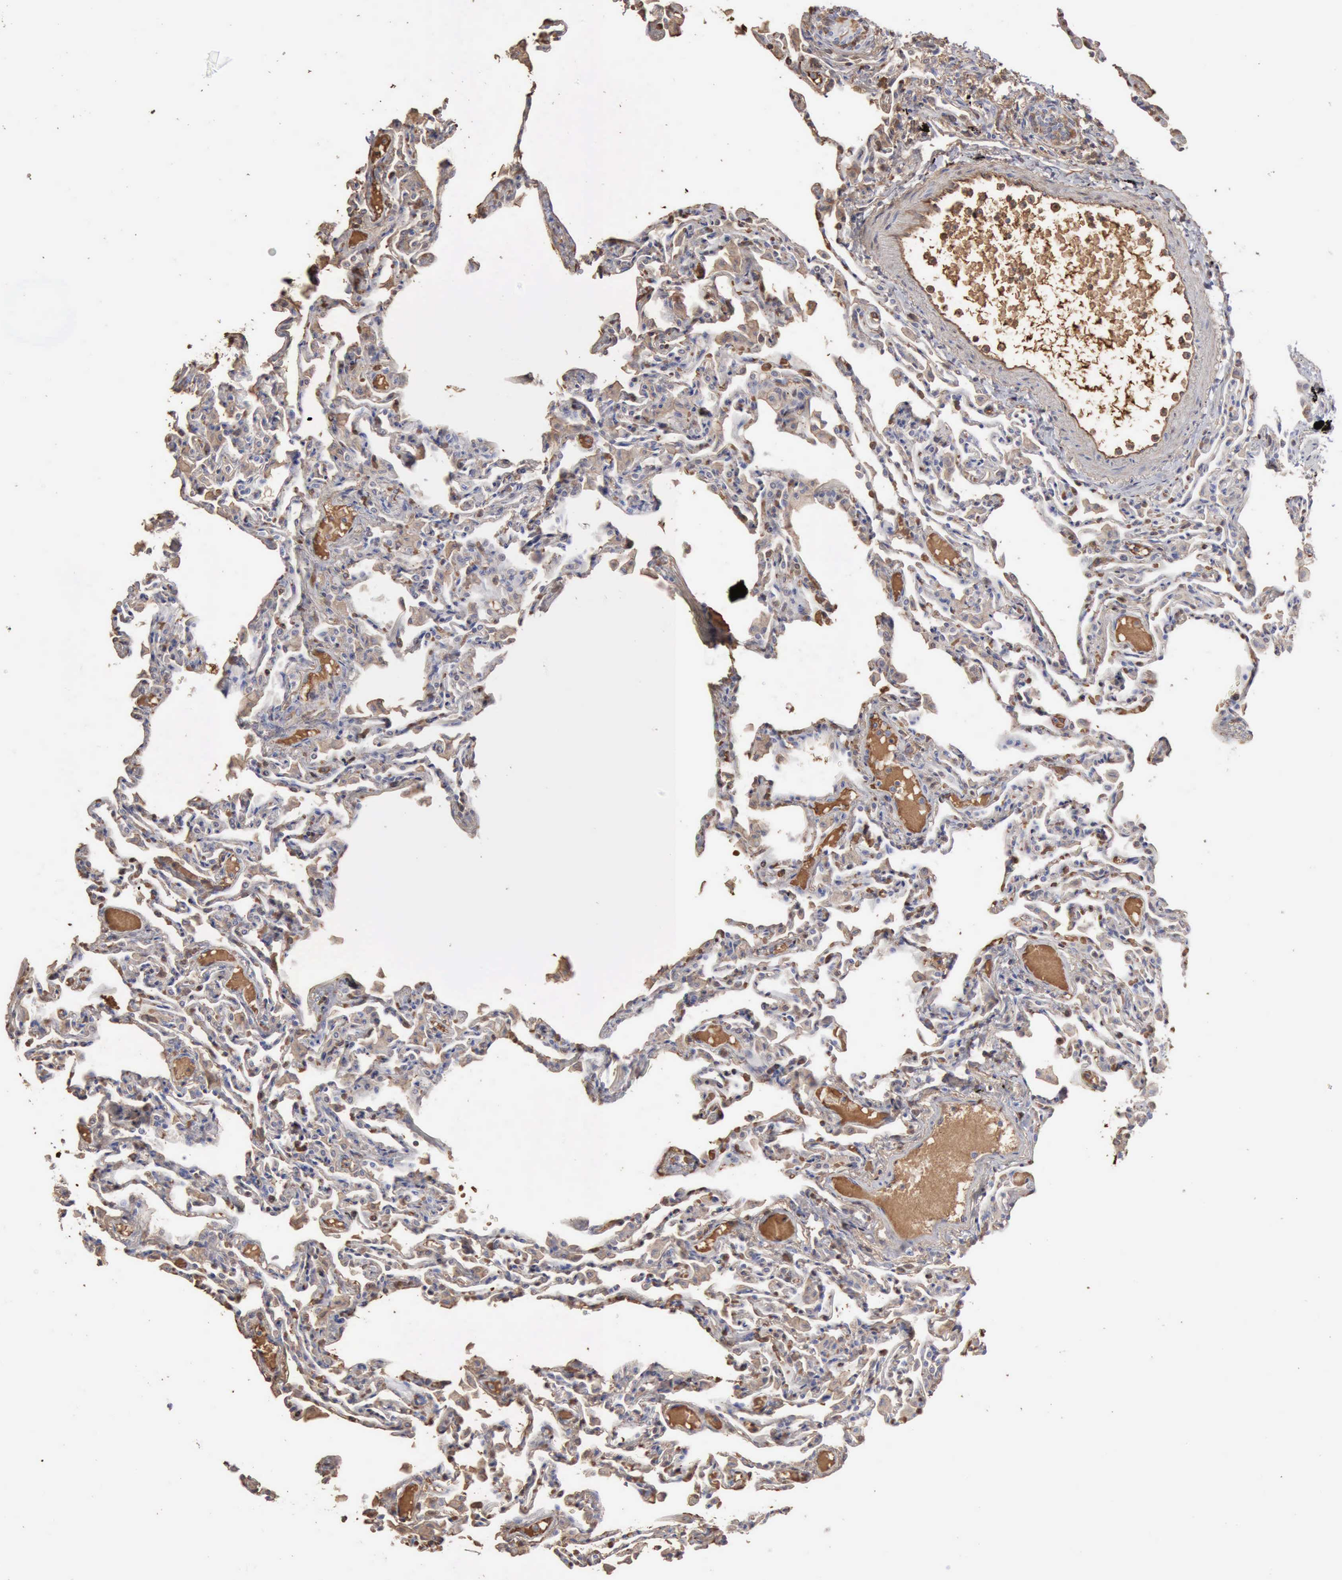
{"staining": {"intensity": "negative", "quantity": "none", "location": "none"}, "tissue": "lung", "cell_type": "Alveolar cells", "image_type": "normal", "snomed": [{"axis": "morphology", "description": "Normal tissue, NOS"}, {"axis": "topography", "description": "Lung"}], "caption": "A high-resolution micrograph shows IHC staining of unremarkable lung, which reveals no significant expression in alveolar cells.", "gene": "SERPINA1", "patient": {"sex": "female", "age": 49}}